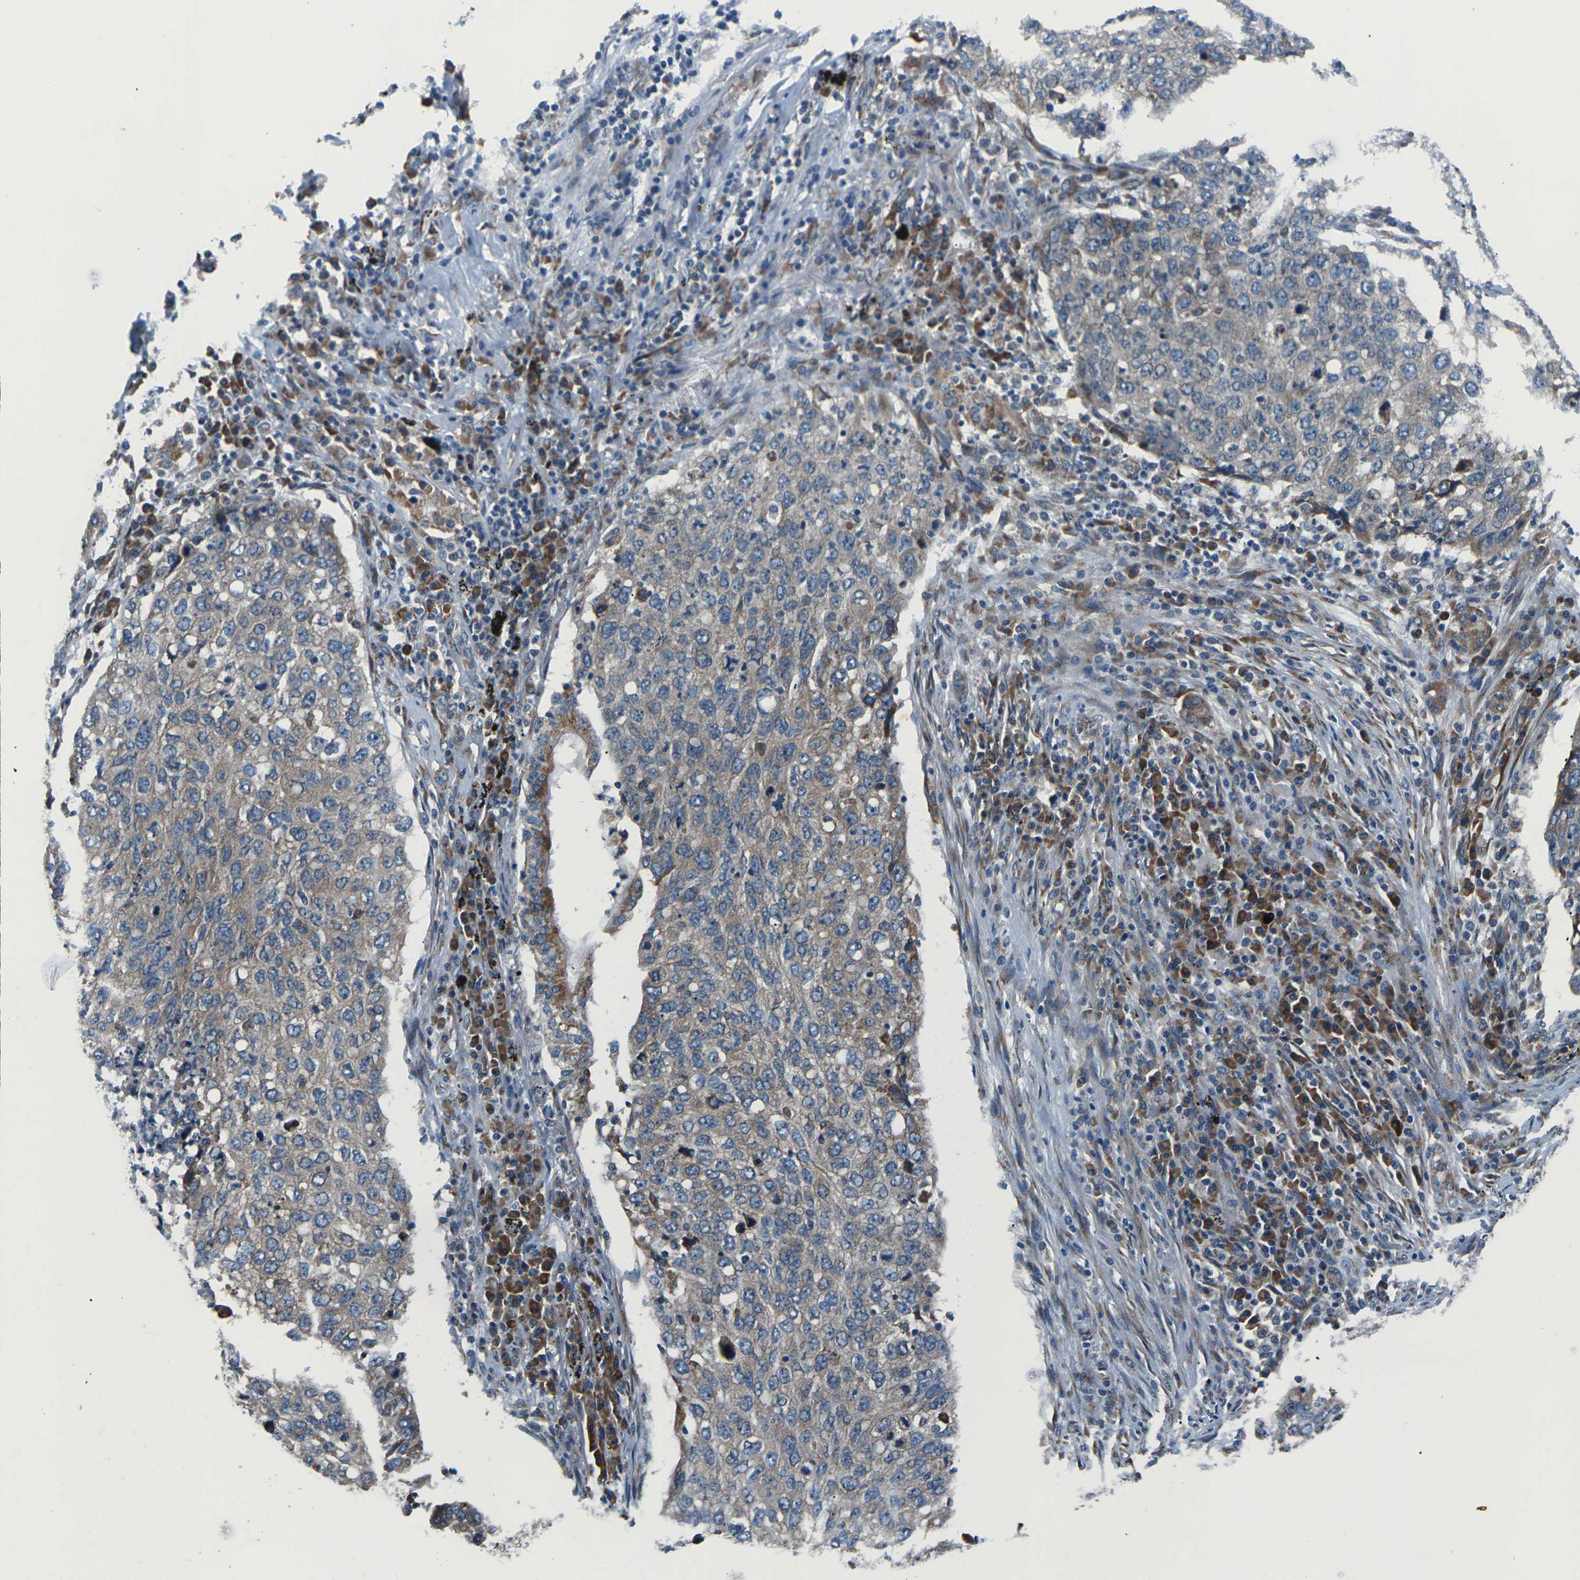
{"staining": {"intensity": "weak", "quantity": ">75%", "location": "cytoplasmic/membranous"}, "tissue": "lung cancer", "cell_type": "Tumor cells", "image_type": "cancer", "snomed": [{"axis": "morphology", "description": "Squamous cell carcinoma, NOS"}, {"axis": "topography", "description": "Lung"}], "caption": "The immunohistochemical stain labels weak cytoplasmic/membranous expression in tumor cells of lung cancer (squamous cell carcinoma) tissue.", "gene": "GABRP", "patient": {"sex": "female", "age": 63}}